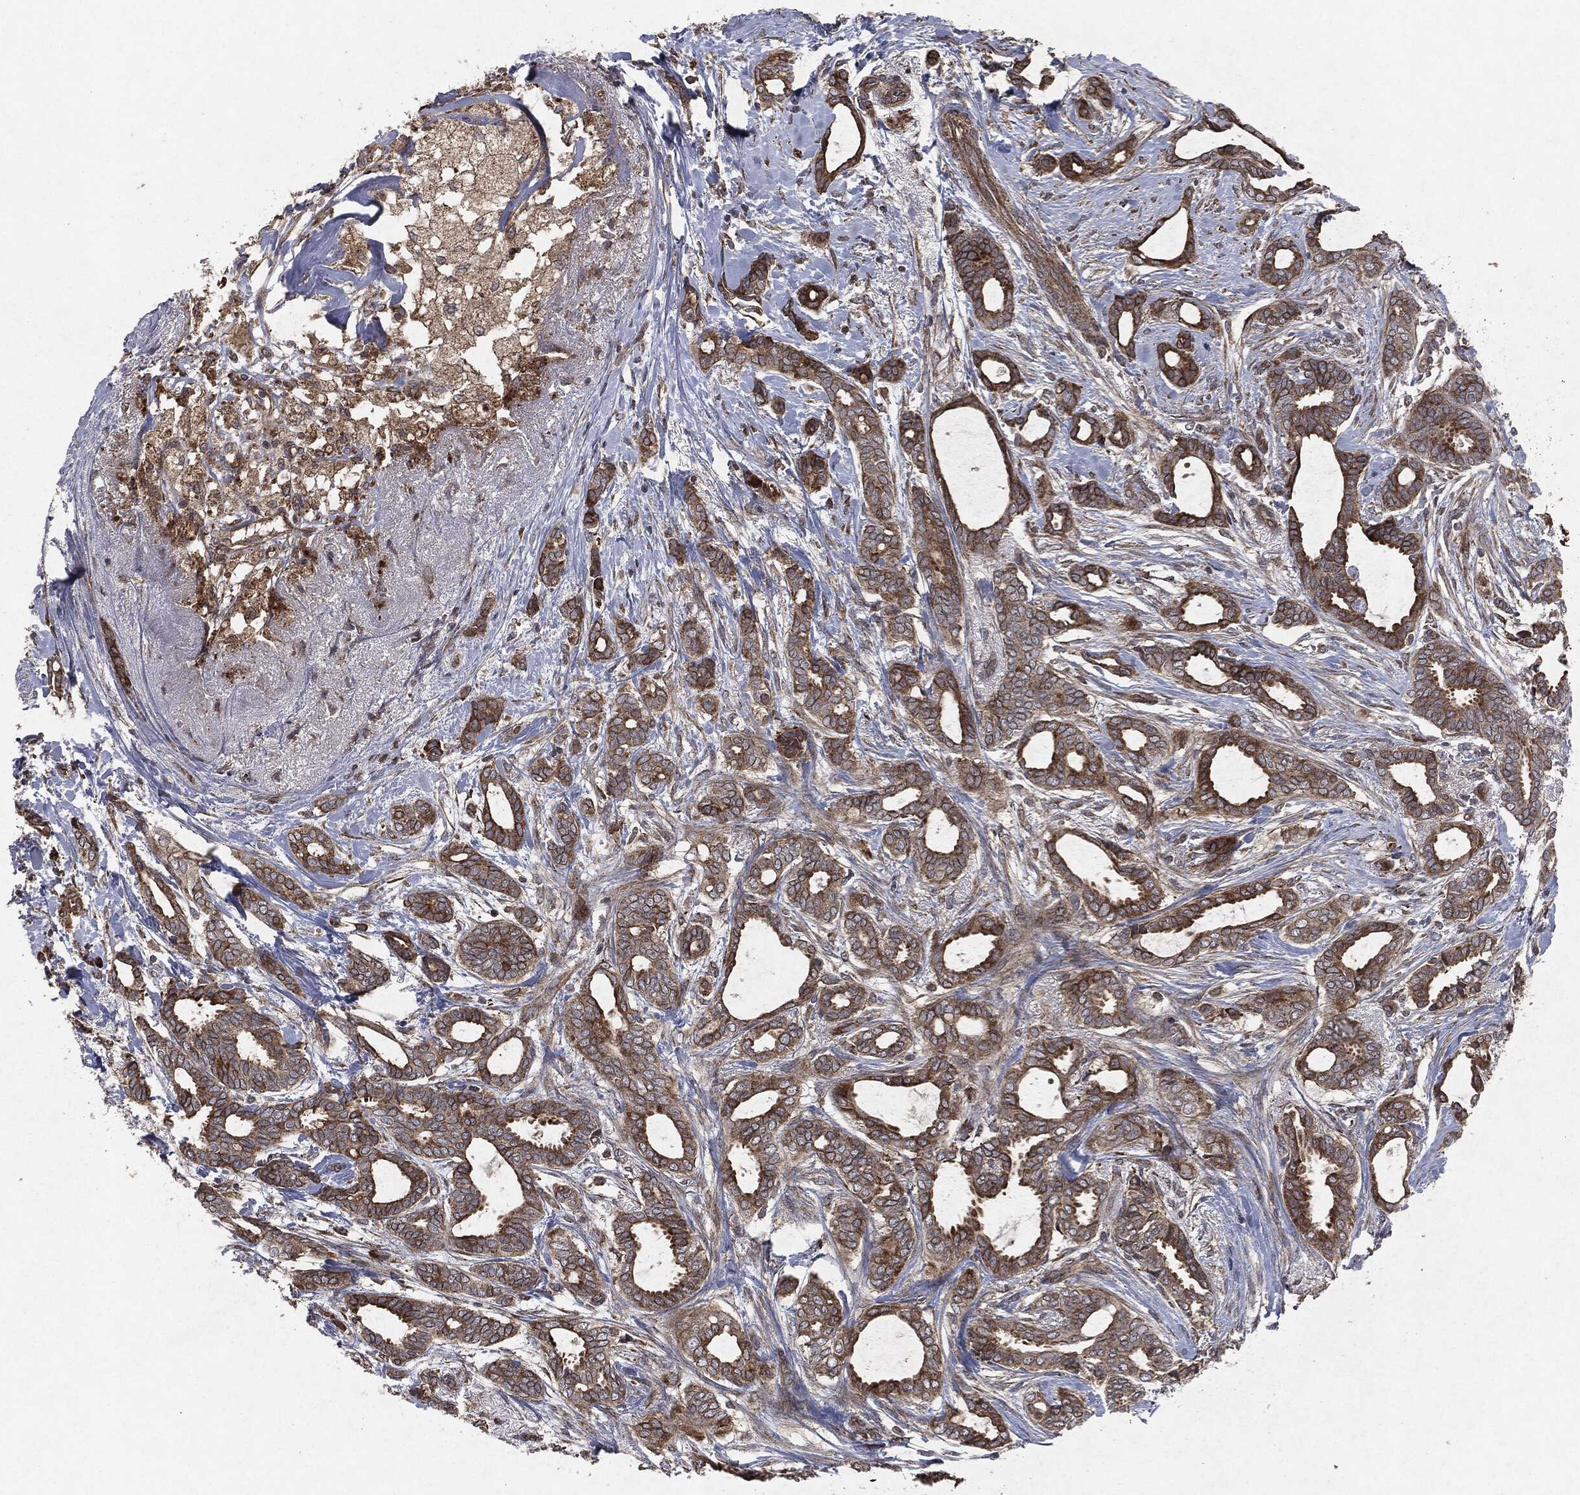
{"staining": {"intensity": "moderate", "quantity": "25%-75%", "location": "cytoplasmic/membranous"}, "tissue": "breast cancer", "cell_type": "Tumor cells", "image_type": "cancer", "snomed": [{"axis": "morphology", "description": "Duct carcinoma"}, {"axis": "topography", "description": "Breast"}], "caption": "Immunohistochemical staining of human breast cancer exhibits medium levels of moderate cytoplasmic/membranous protein staining in approximately 25%-75% of tumor cells.", "gene": "RAF1", "patient": {"sex": "female", "age": 51}}